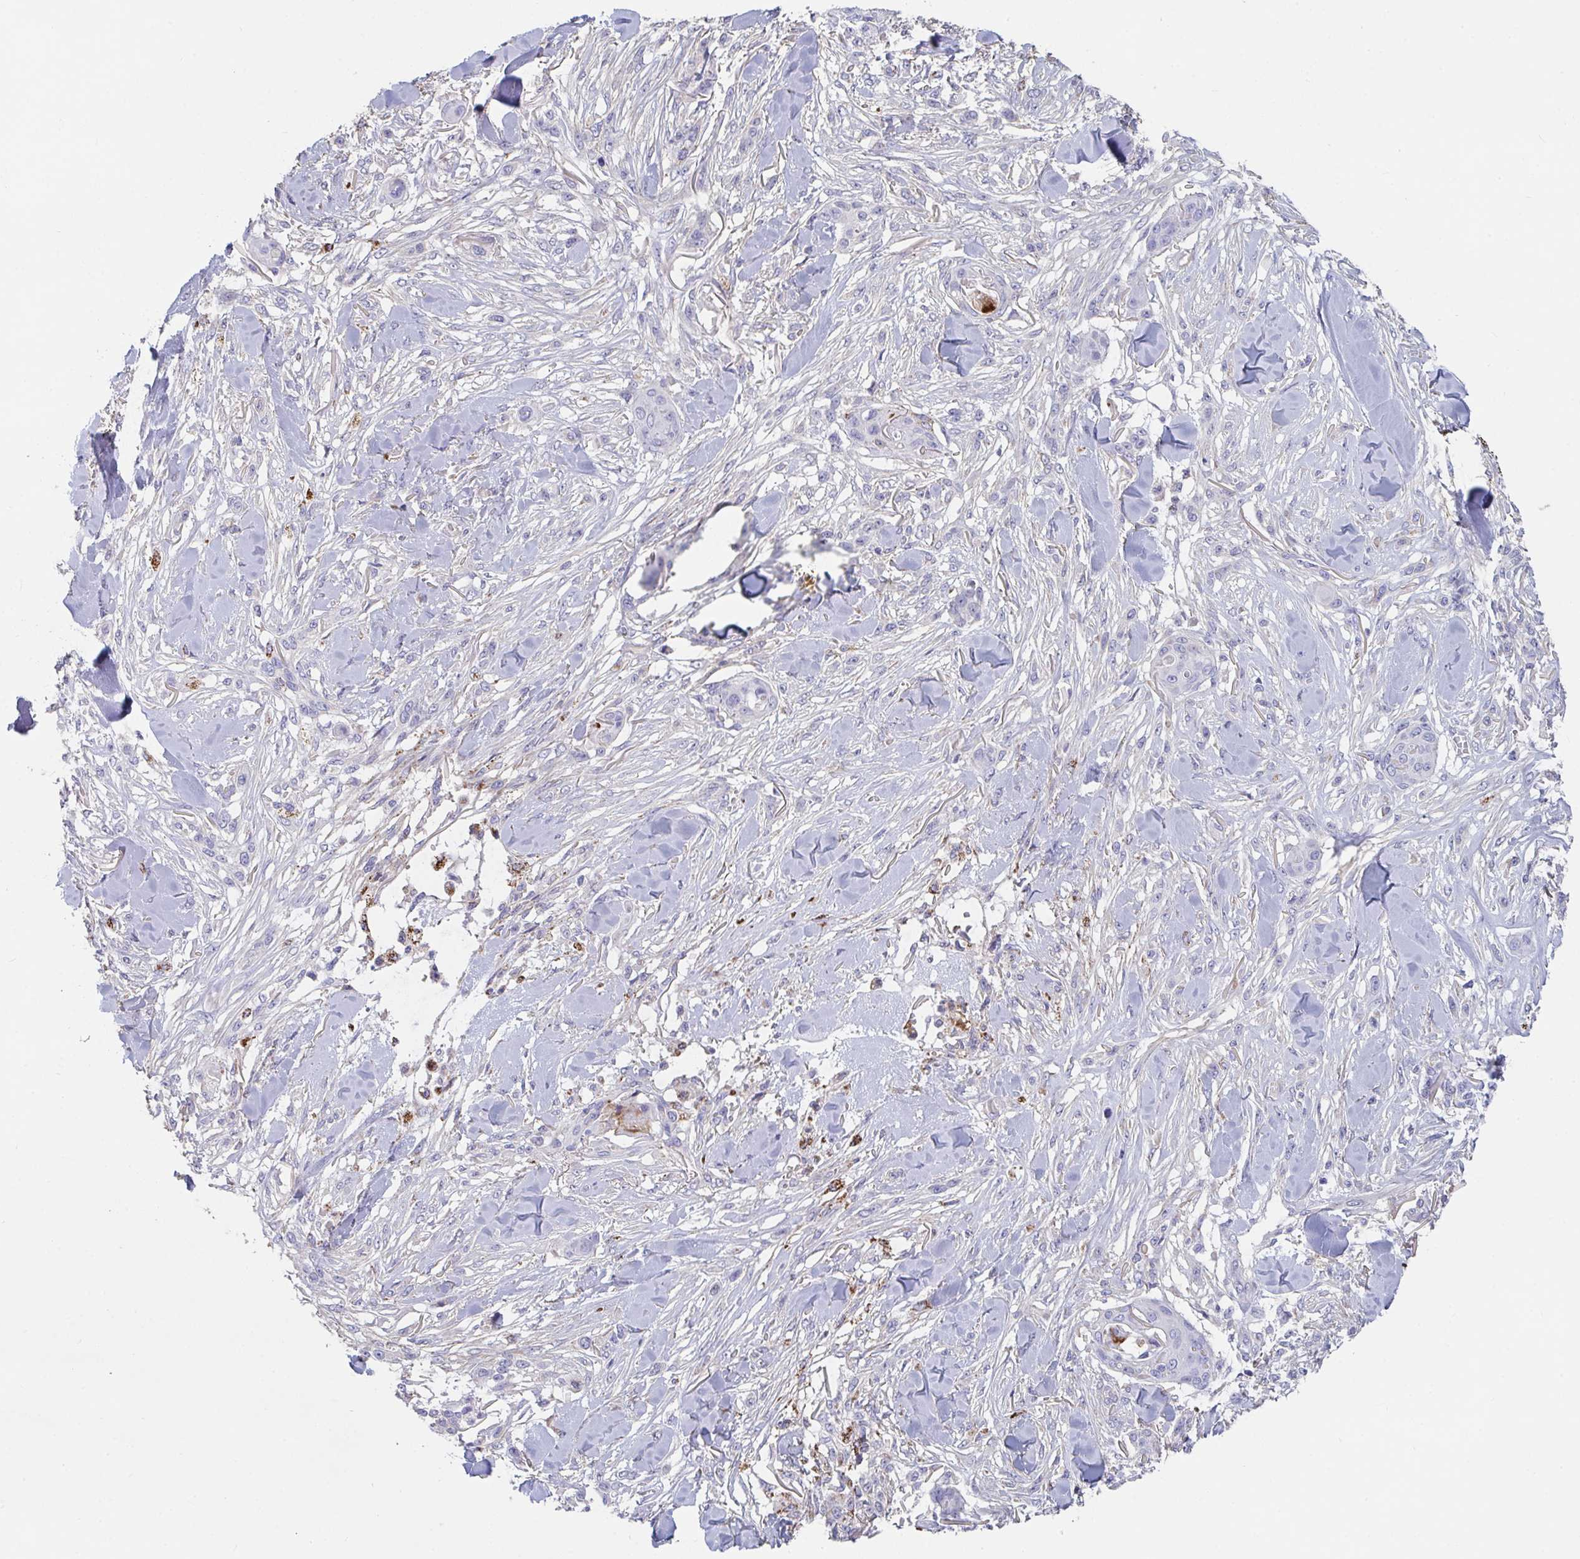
{"staining": {"intensity": "negative", "quantity": "none", "location": "none"}, "tissue": "skin cancer", "cell_type": "Tumor cells", "image_type": "cancer", "snomed": [{"axis": "morphology", "description": "Squamous cell carcinoma, NOS"}, {"axis": "topography", "description": "Skin"}], "caption": "Immunohistochemistry (IHC) photomicrograph of human skin cancer stained for a protein (brown), which demonstrates no staining in tumor cells.", "gene": "FAM156B", "patient": {"sex": "female", "age": 59}}